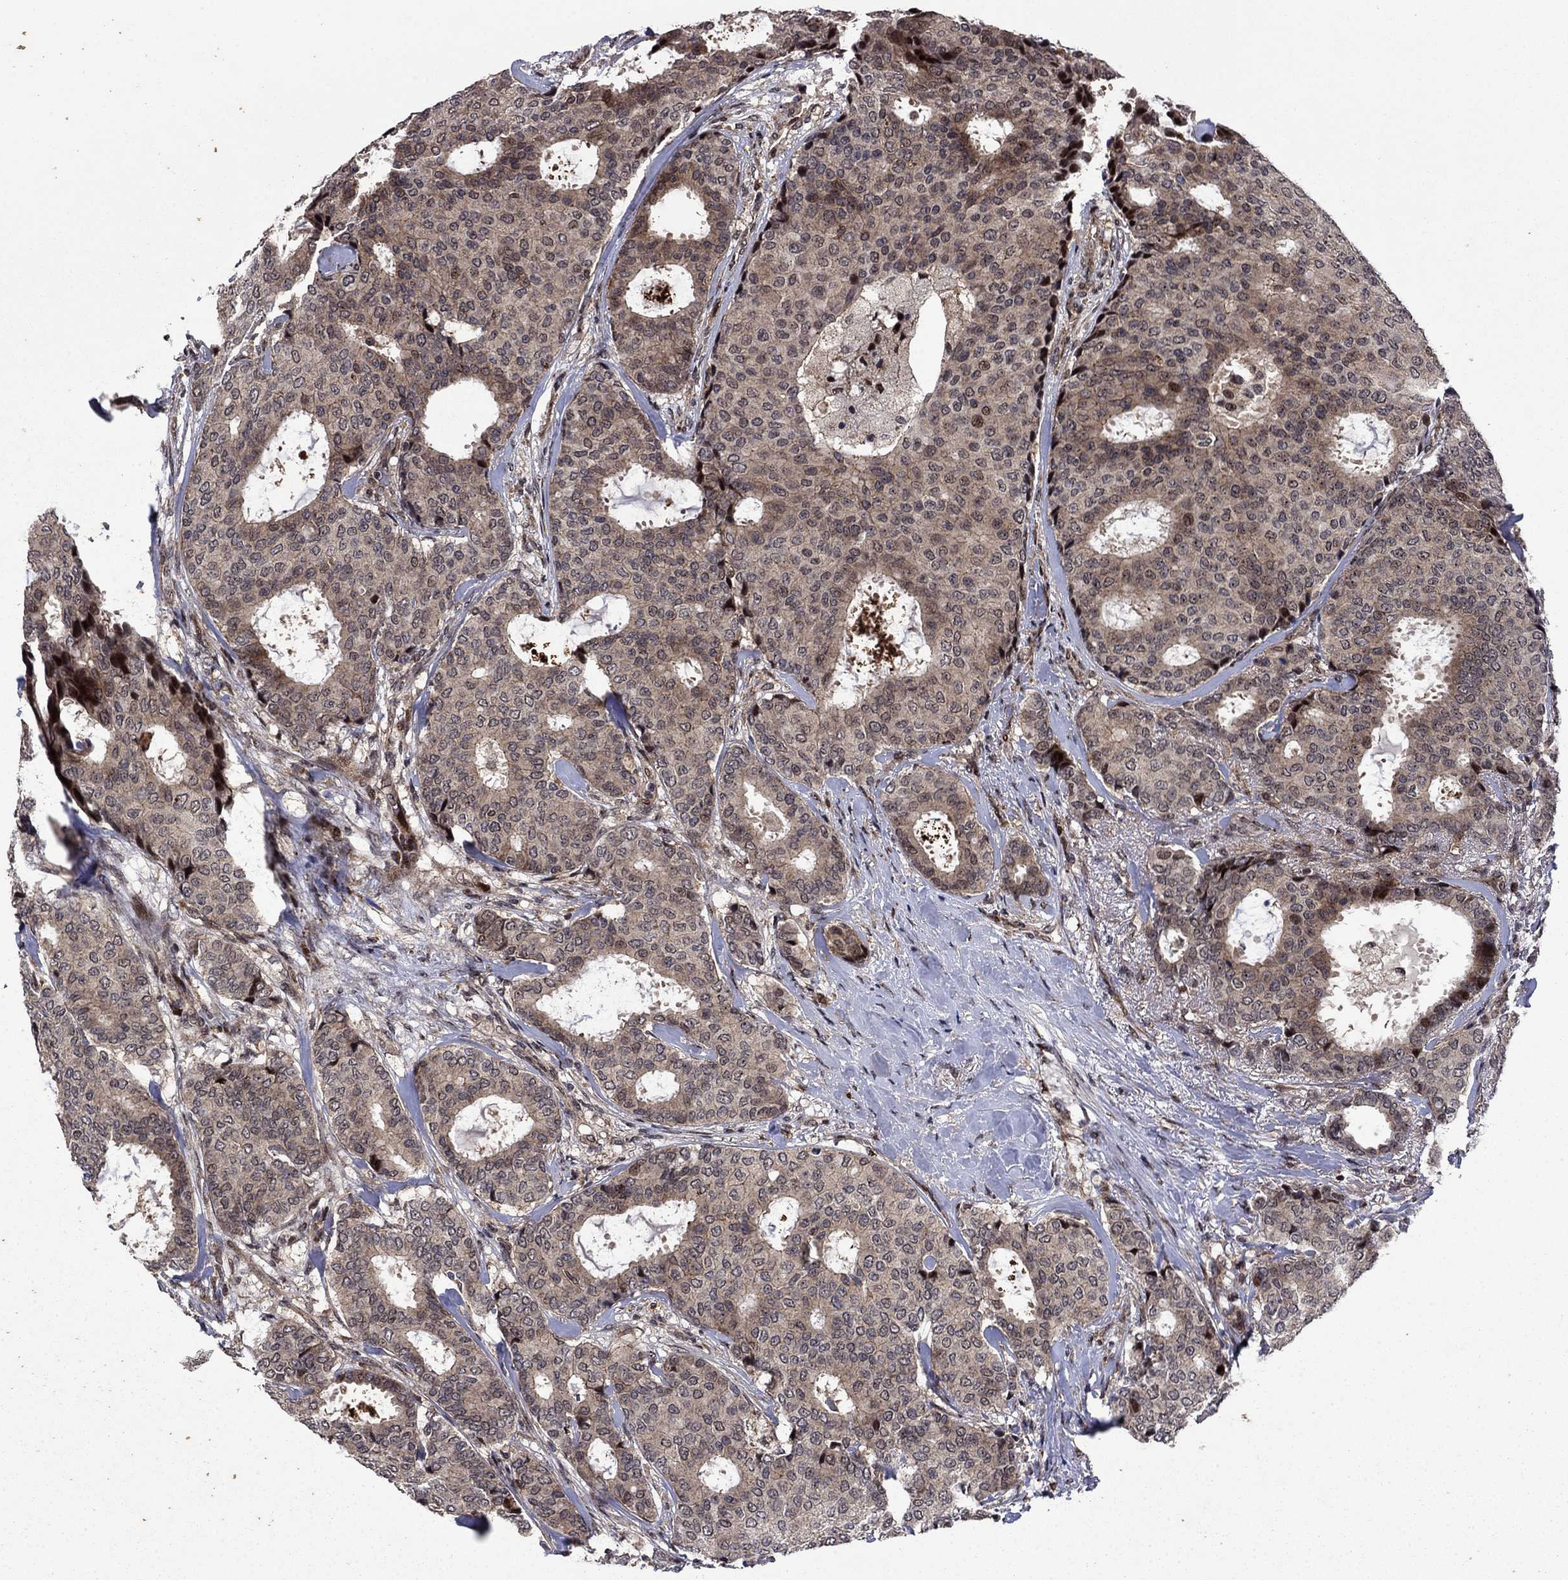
{"staining": {"intensity": "strong", "quantity": "<25%", "location": "cytoplasmic/membranous,nuclear"}, "tissue": "breast cancer", "cell_type": "Tumor cells", "image_type": "cancer", "snomed": [{"axis": "morphology", "description": "Duct carcinoma"}, {"axis": "topography", "description": "Breast"}], "caption": "A high-resolution micrograph shows IHC staining of infiltrating ductal carcinoma (breast), which shows strong cytoplasmic/membranous and nuclear positivity in approximately <25% of tumor cells.", "gene": "AGTPBP1", "patient": {"sex": "female", "age": 75}}